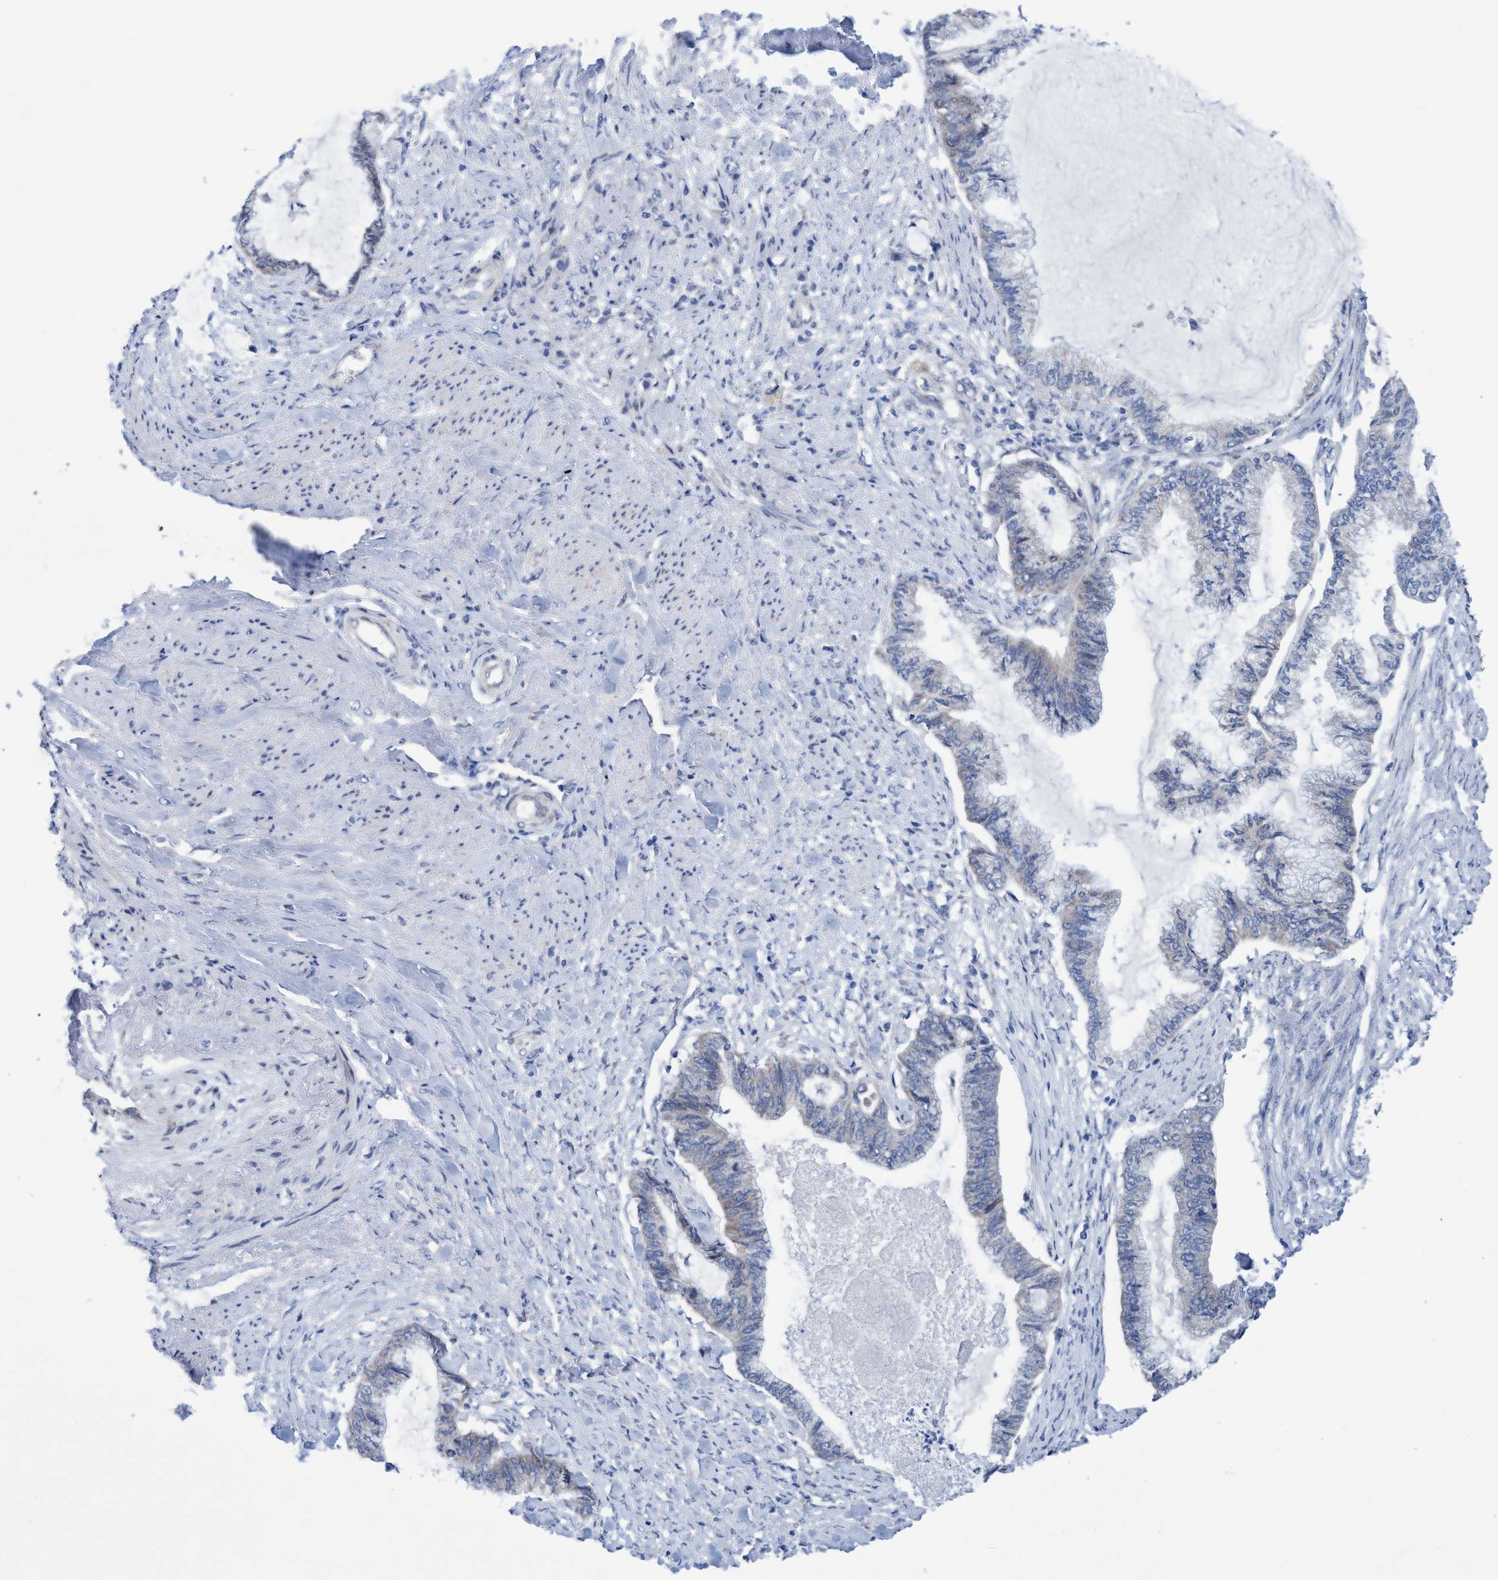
{"staining": {"intensity": "negative", "quantity": "none", "location": "none"}, "tissue": "endometrial cancer", "cell_type": "Tumor cells", "image_type": "cancer", "snomed": [{"axis": "morphology", "description": "Adenocarcinoma, NOS"}, {"axis": "topography", "description": "Endometrium"}], "caption": "Immunohistochemistry micrograph of endometrial cancer stained for a protein (brown), which demonstrates no staining in tumor cells.", "gene": "RSAD1", "patient": {"sex": "female", "age": 86}}